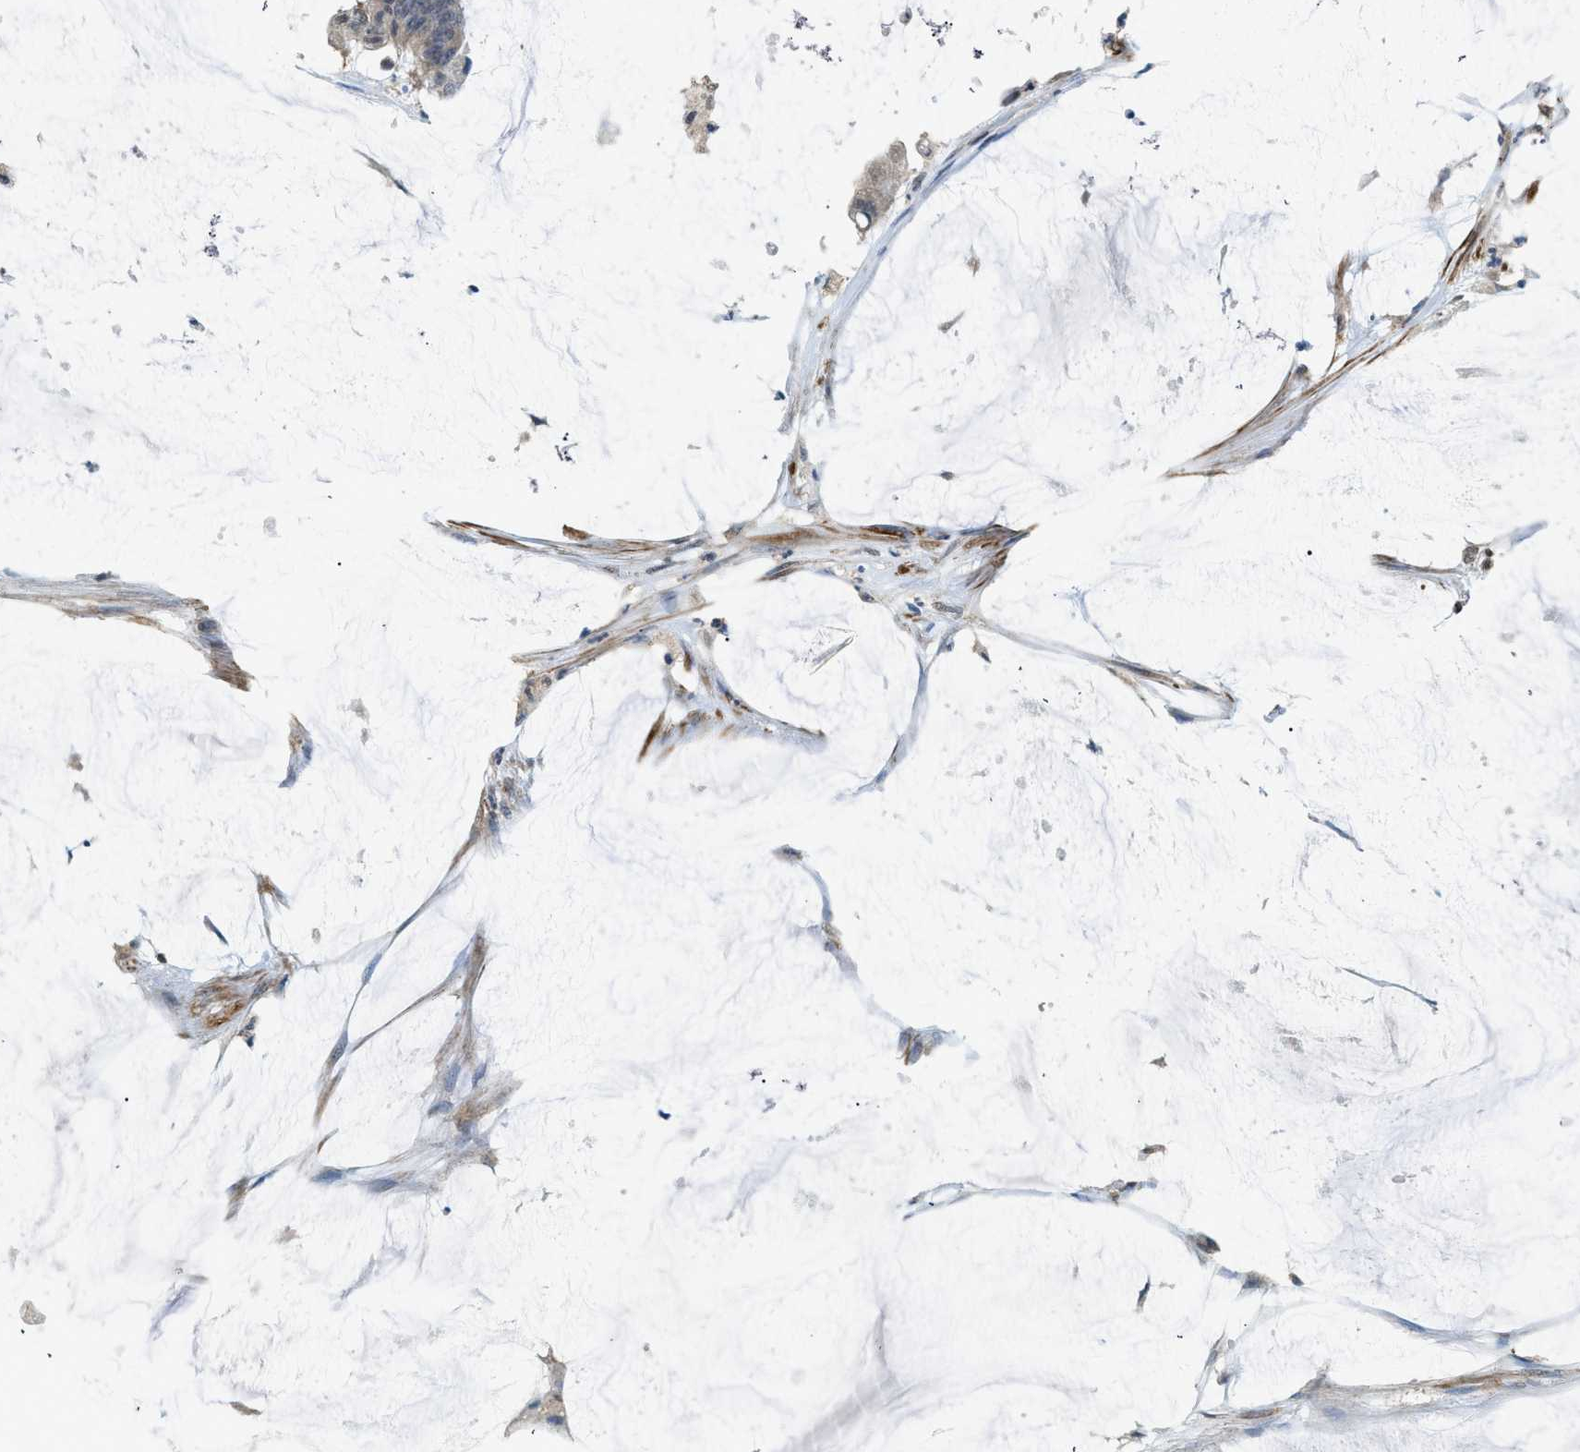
{"staining": {"intensity": "negative", "quantity": "none", "location": "none"}, "tissue": "colorectal cancer", "cell_type": "Tumor cells", "image_type": "cancer", "snomed": [{"axis": "morphology", "description": "Adenocarcinoma, NOS"}, {"axis": "topography", "description": "Rectum"}], "caption": "The IHC micrograph has no significant expression in tumor cells of colorectal adenocarcinoma tissue. (DAB (3,3'-diaminobenzidine) immunohistochemistry visualized using brightfield microscopy, high magnification).", "gene": "SYNM", "patient": {"sex": "female", "age": 66}}